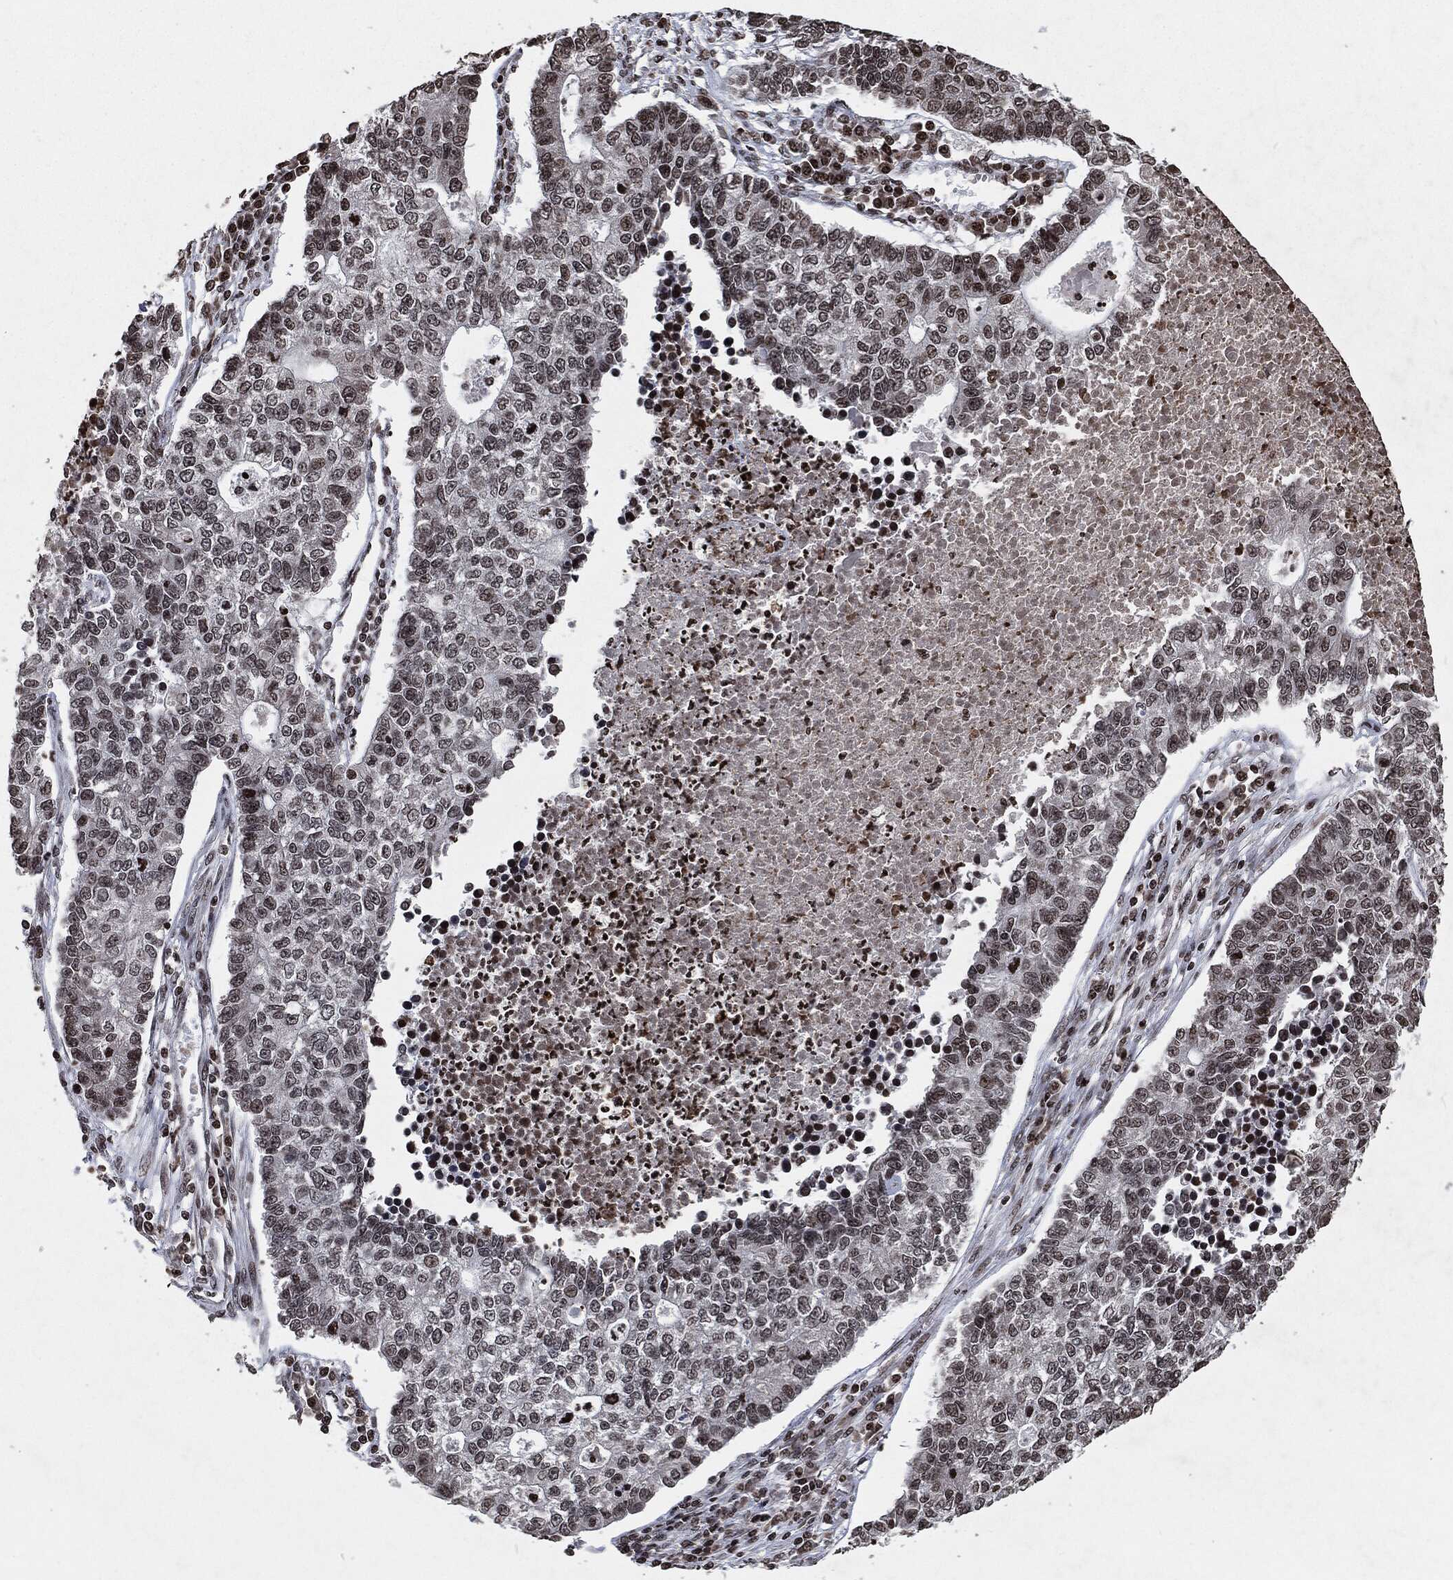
{"staining": {"intensity": "negative", "quantity": "none", "location": "none"}, "tissue": "lung cancer", "cell_type": "Tumor cells", "image_type": "cancer", "snomed": [{"axis": "morphology", "description": "Adenocarcinoma, NOS"}, {"axis": "topography", "description": "Lung"}], "caption": "Photomicrograph shows no significant protein staining in tumor cells of lung cancer (adenocarcinoma).", "gene": "JUN", "patient": {"sex": "male", "age": 57}}